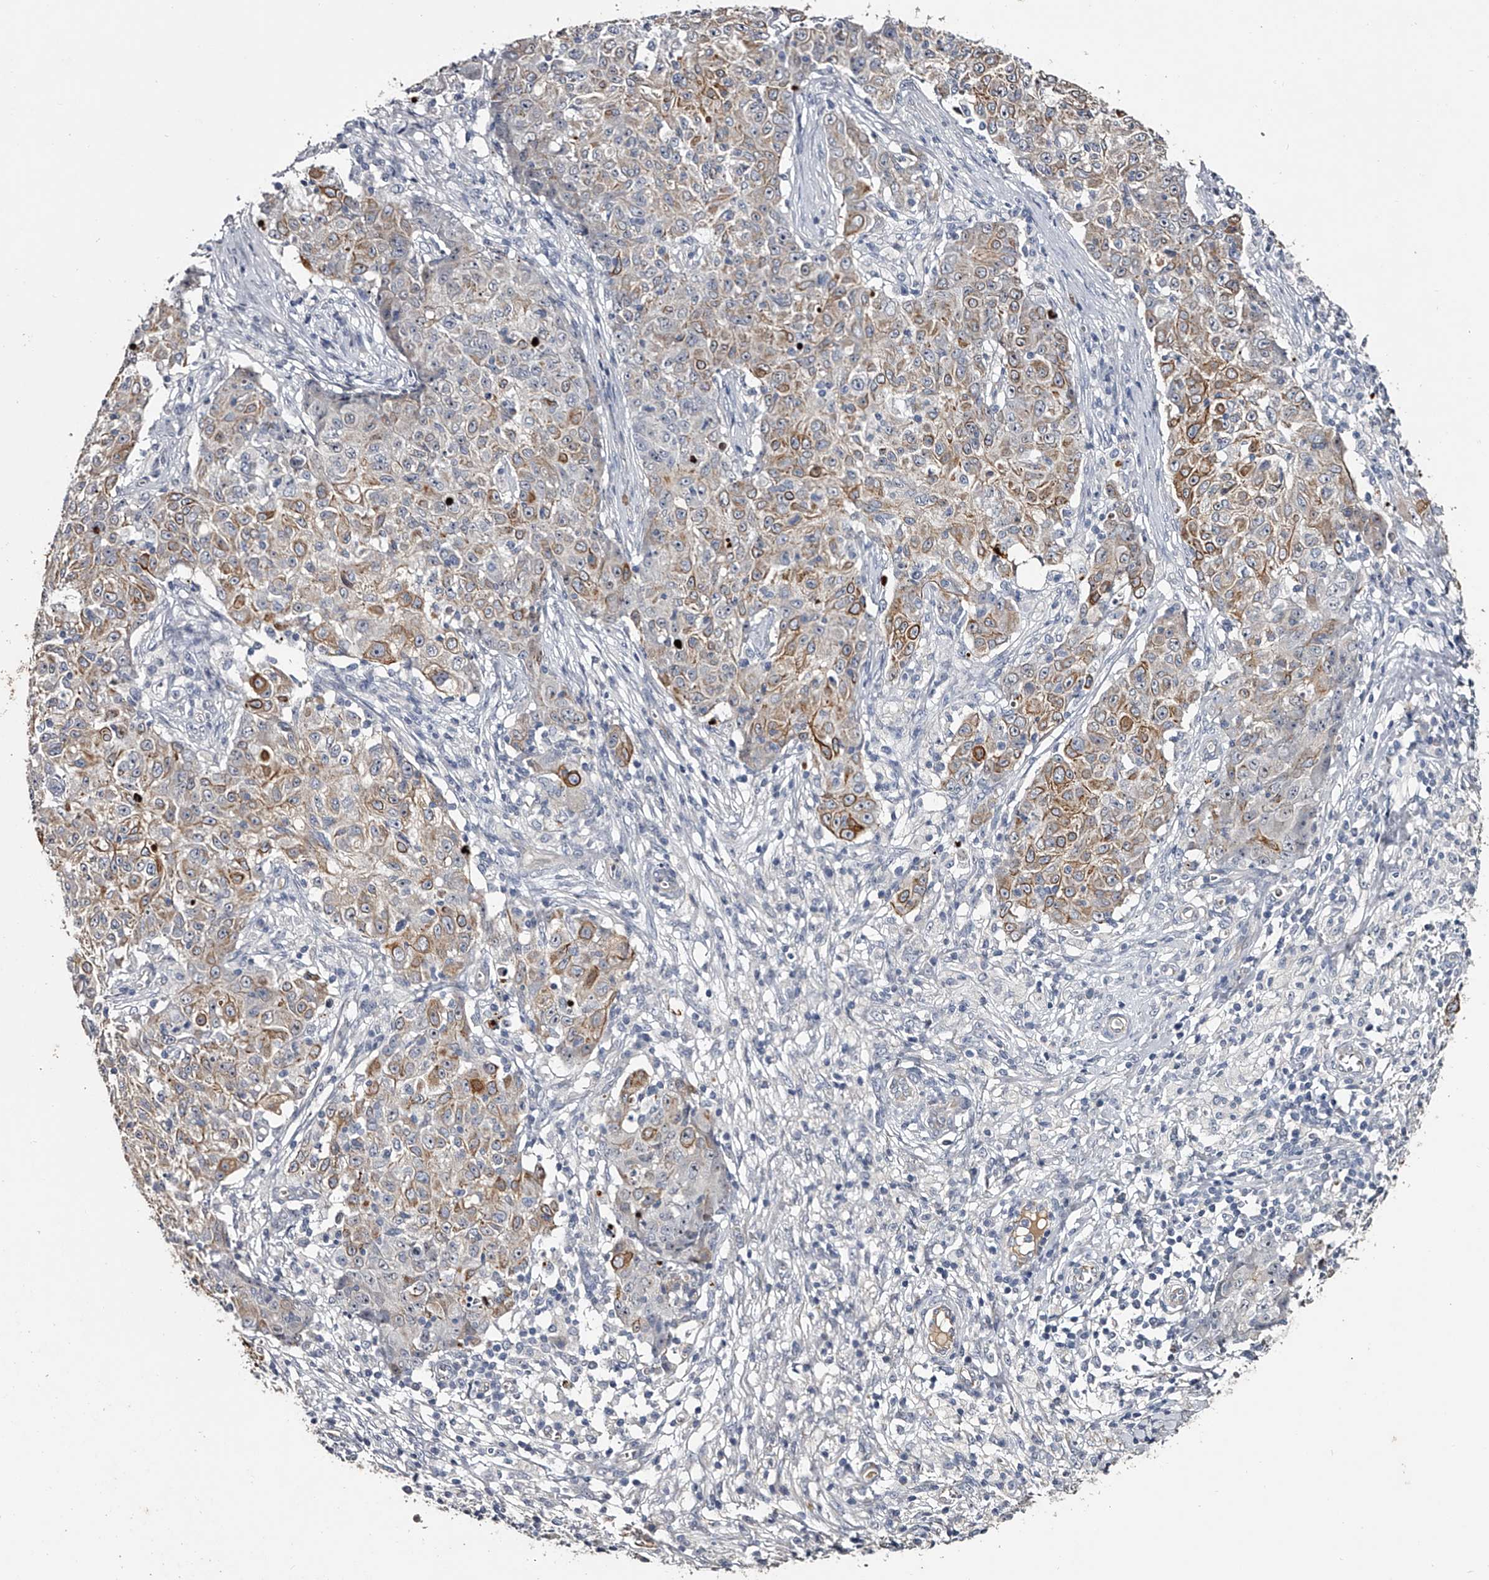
{"staining": {"intensity": "moderate", "quantity": "25%-75%", "location": "cytoplasmic/membranous"}, "tissue": "ovarian cancer", "cell_type": "Tumor cells", "image_type": "cancer", "snomed": [{"axis": "morphology", "description": "Carcinoma, endometroid"}, {"axis": "topography", "description": "Ovary"}], "caption": "Protein staining of endometroid carcinoma (ovarian) tissue displays moderate cytoplasmic/membranous positivity in approximately 25%-75% of tumor cells.", "gene": "MDN1", "patient": {"sex": "female", "age": 42}}